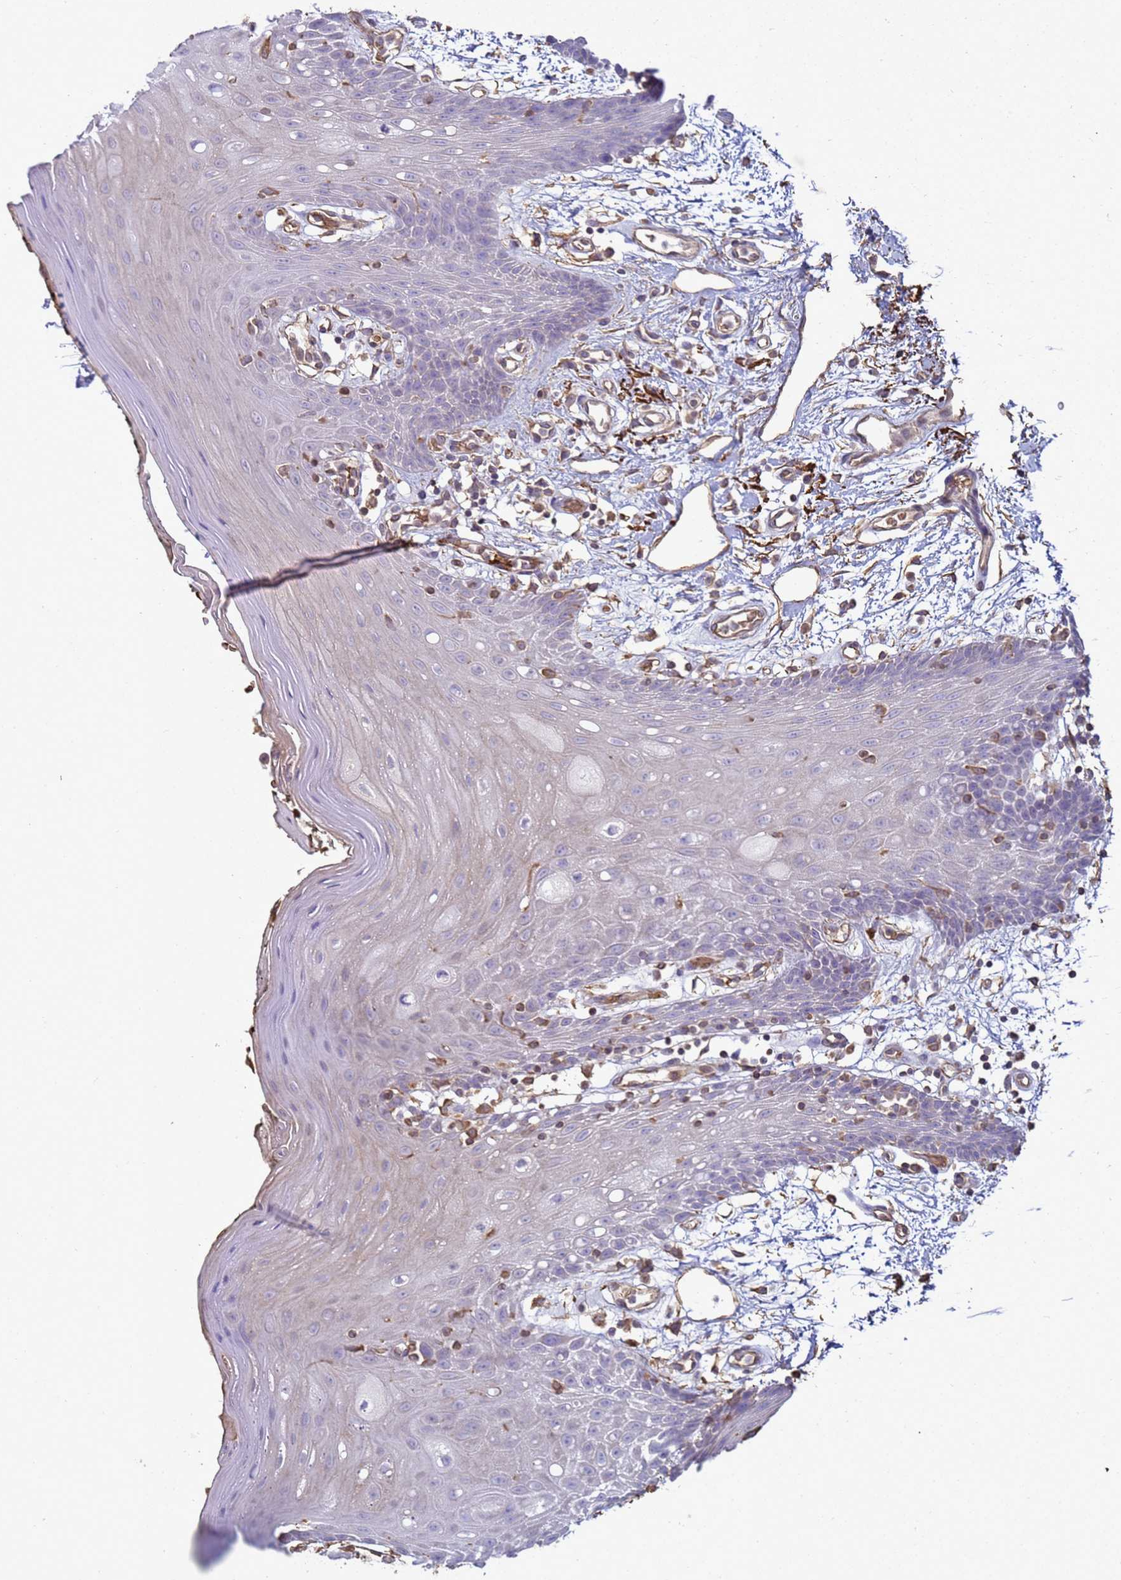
{"staining": {"intensity": "negative", "quantity": "none", "location": "none"}, "tissue": "oral mucosa", "cell_type": "Squamous epithelial cells", "image_type": "normal", "snomed": [{"axis": "morphology", "description": "Normal tissue, NOS"}, {"axis": "topography", "description": "Oral tissue"}, {"axis": "topography", "description": "Tounge, NOS"}], "caption": "IHC photomicrograph of unremarkable oral mucosa stained for a protein (brown), which exhibits no staining in squamous epithelial cells.", "gene": "SGIP1", "patient": {"sex": "female", "age": 59}}